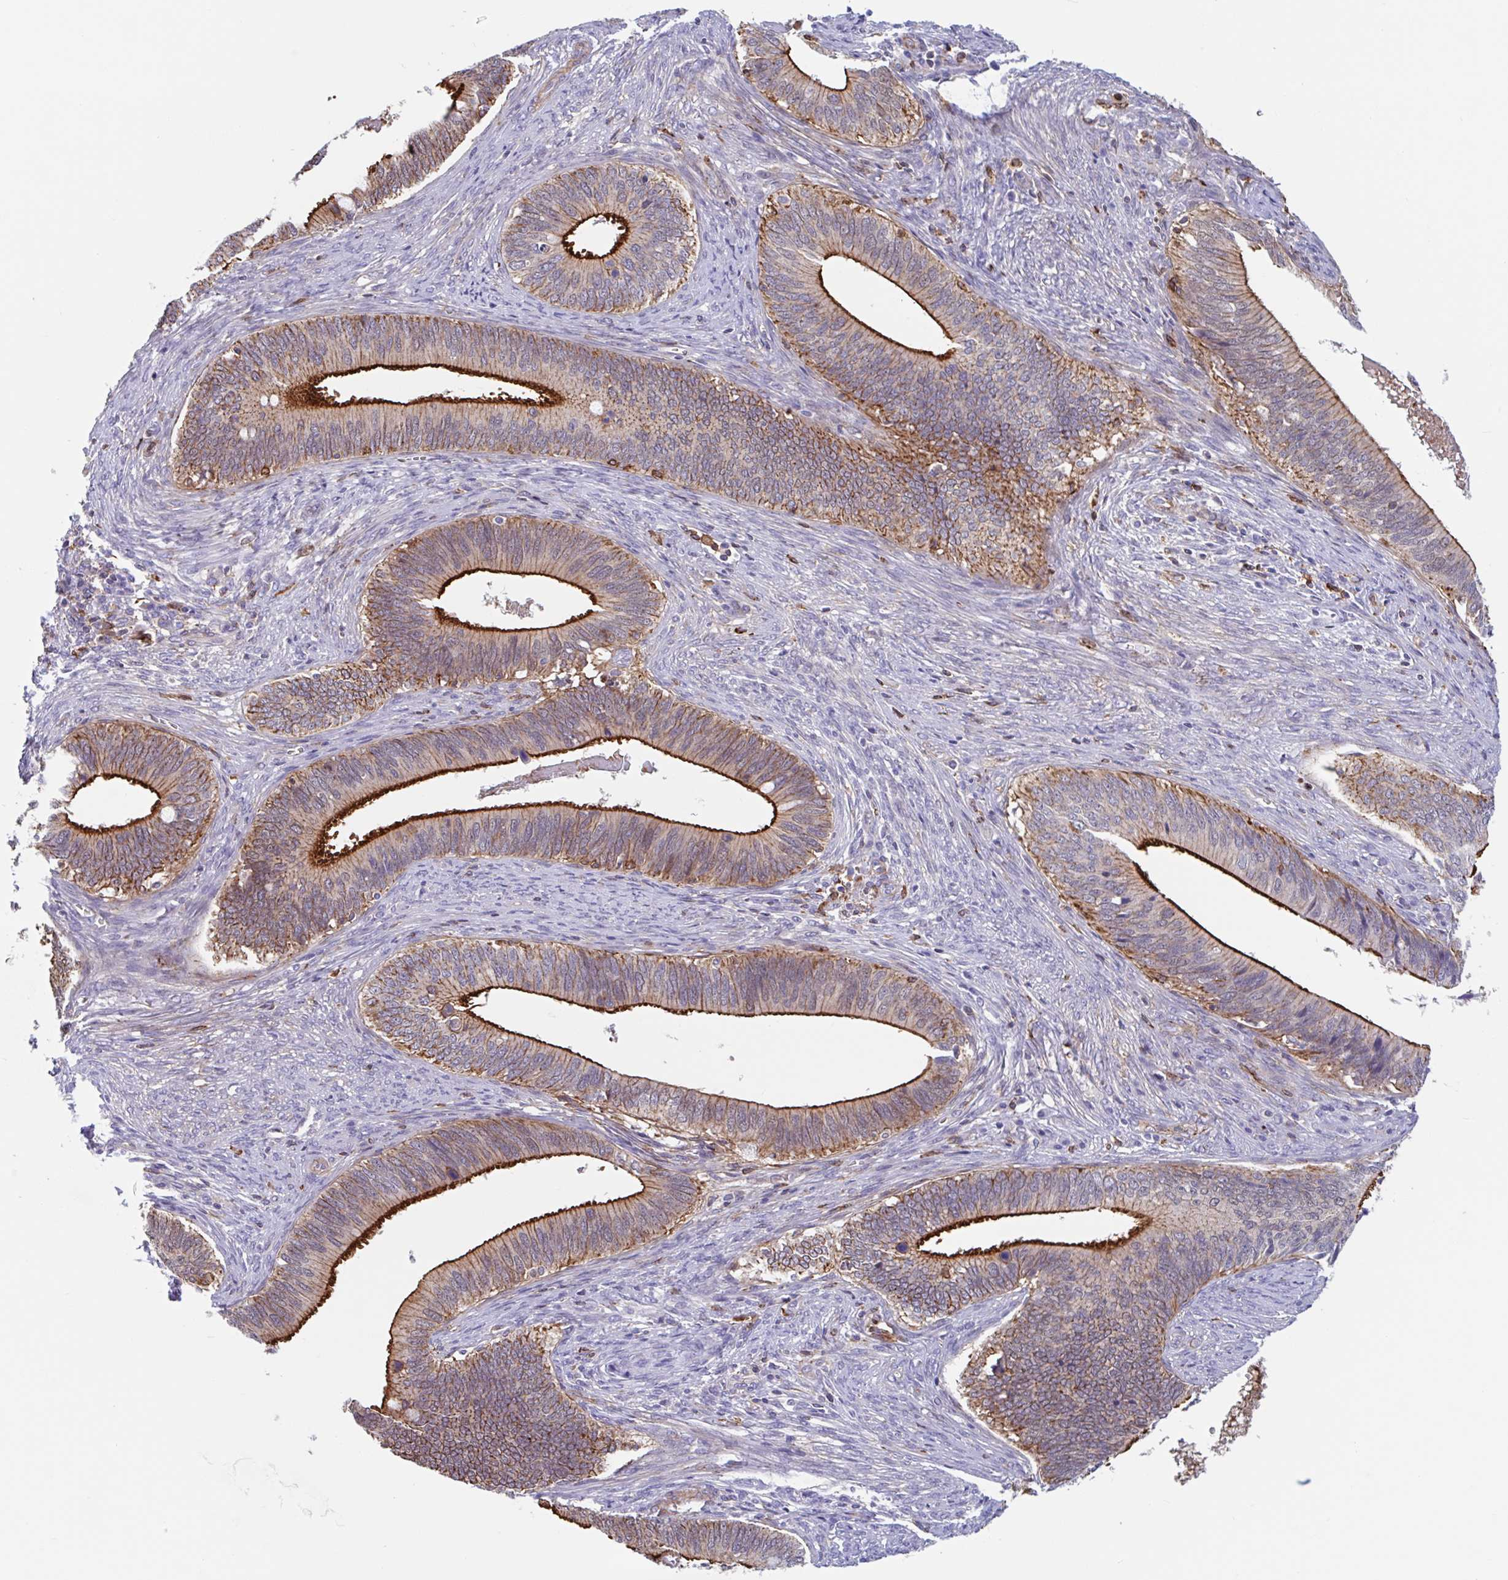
{"staining": {"intensity": "strong", "quantity": "25%-75%", "location": "cytoplasmic/membranous,nuclear"}, "tissue": "cervical cancer", "cell_type": "Tumor cells", "image_type": "cancer", "snomed": [{"axis": "morphology", "description": "Adenocarcinoma, NOS"}, {"axis": "topography", "description": "Cervix"}], "caption": "DAB immunohistochemical staining of human adenocarcinoma (cervical) reveals strong cytoplasmic/membranous and nuclear protein positivity in about 25%-75% of tumor cells. The protein of interest is shown in brown color, while the nuclei are stained blue.", "gene": "EFHD1", "patient": {"sex": "female", "age": 42}}